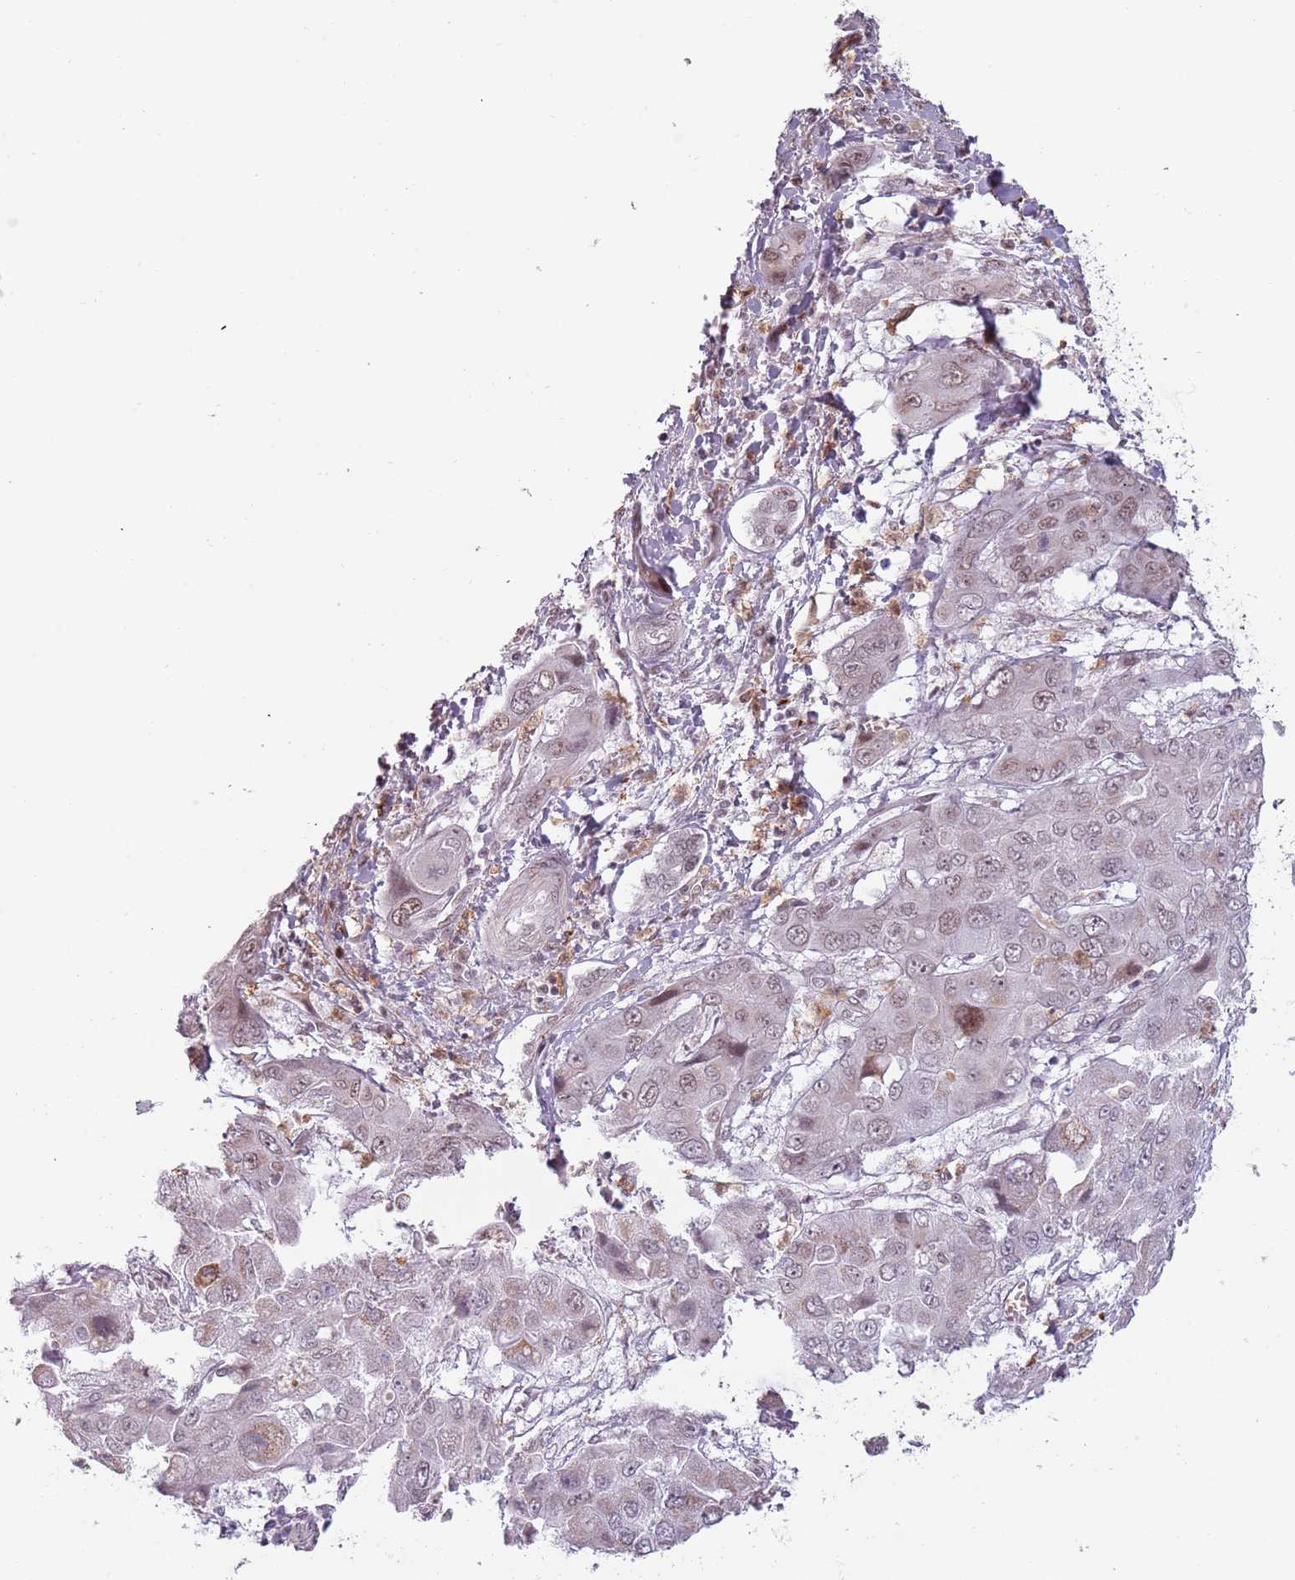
{"staining": {"intensity": "weak", "quantity": "<25%", "location": "cytoplasmic/membranous,nuclear"}, "tissue": "liver cancer", "cell_type": "Tumor cells", "image_type": "cancer", "snomed": [{"axis": "morphology", "description": "Cholangiocarcinoma"}, {"axis": "topography", "description": "Liver"}], "caption": "Tumor cells are negative for protein expression in human liver cancer (cholangiocarcinoma).", "gene": "REXO4", "patient": {"sex": "male", "age": 67}}